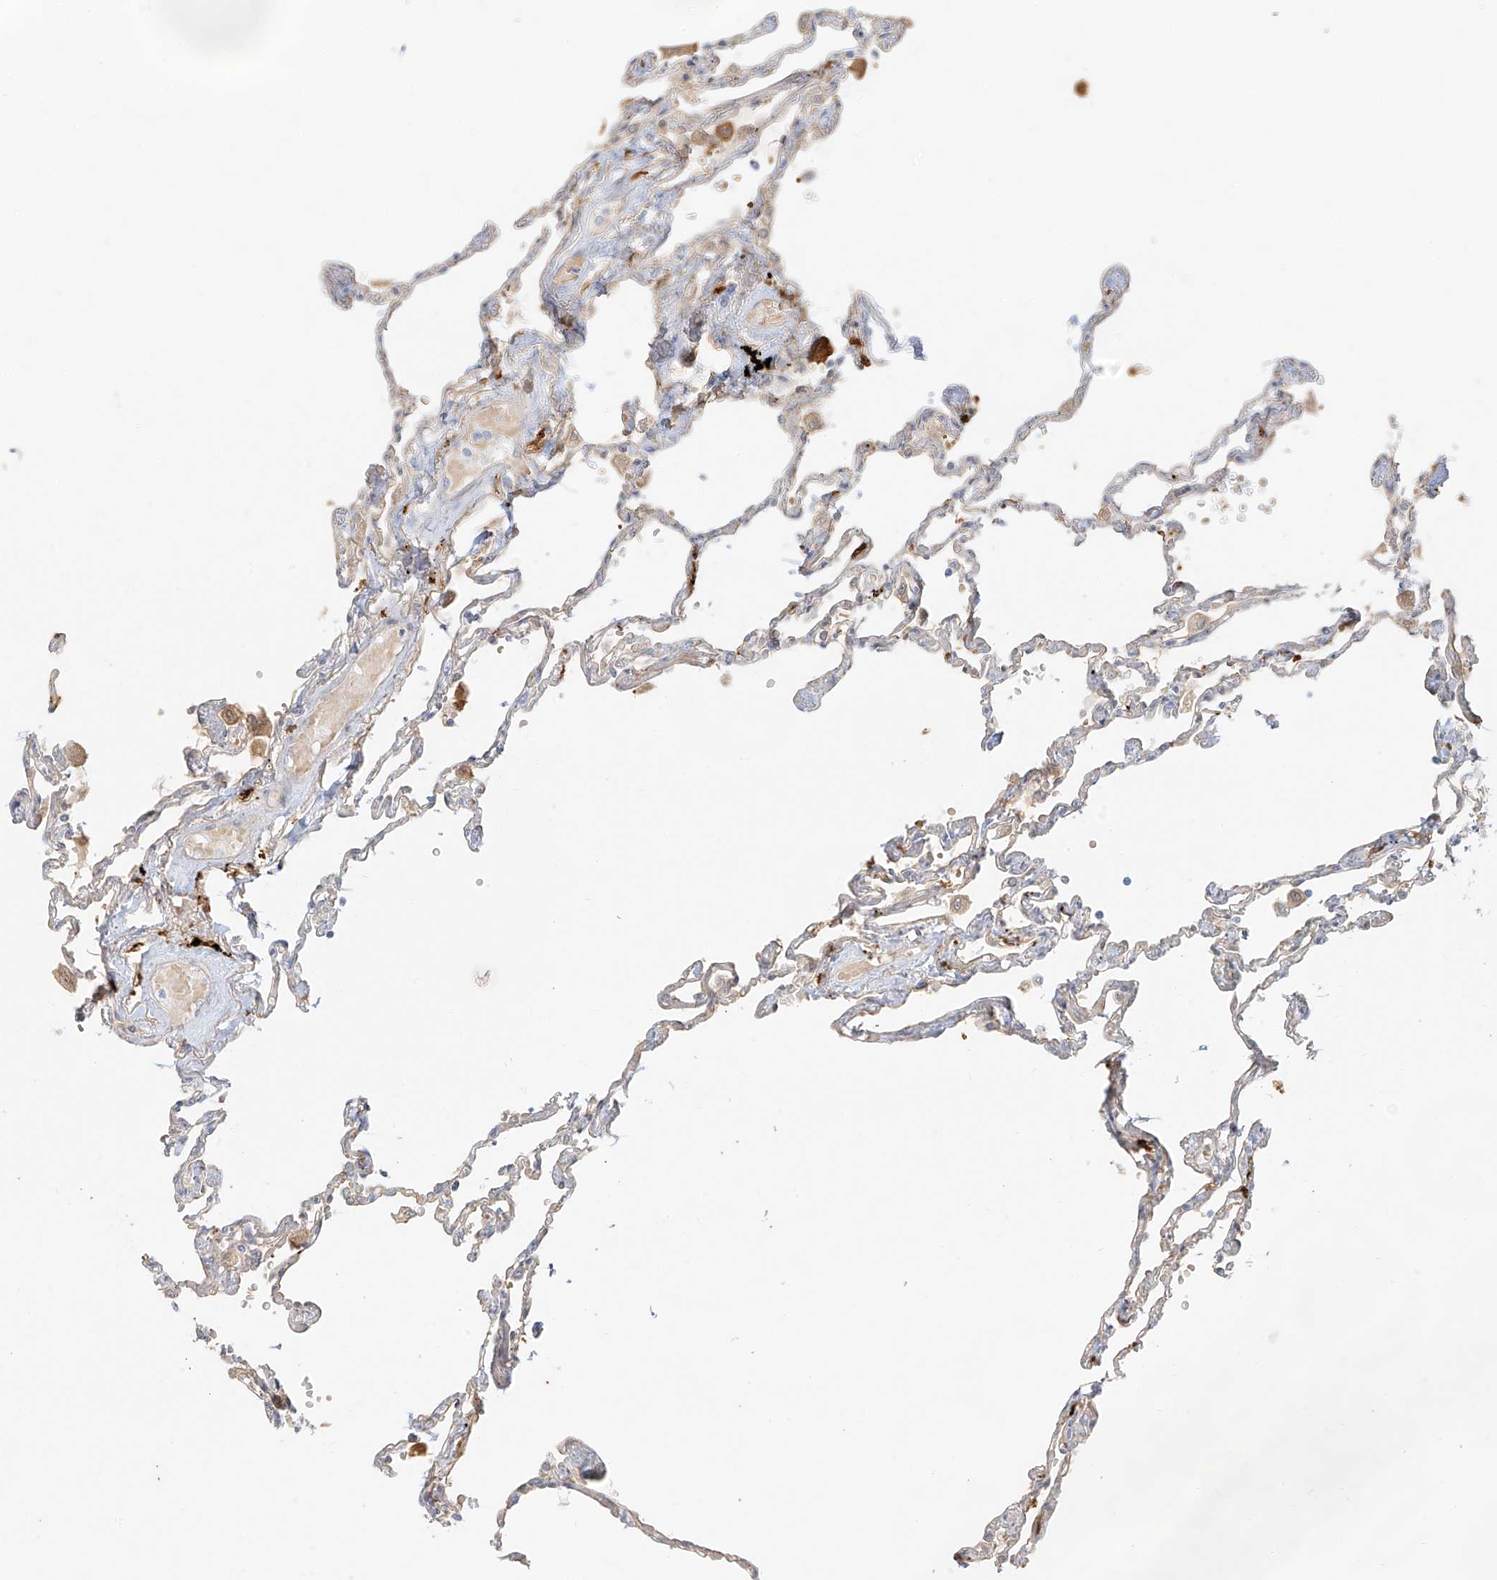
{"staining": {"intensity": "weak", "quantity": "<25%", "location": "cytoplasmic/membranous"}, "tissue": "lung", "cell_type": "Alveolar cells", "image_type": "normal", "snomed": [{"axis": "morphology", "description": "Normal tissue, NOS"}, {"axis": "topography", "description": "Lung"}], "caption": "An IHC image of unremarkable lung is shown. There is no staining in alveolar cells of lung. (Stains: DAB (3,3'-diaminobenzidine) immunohistochemistry with hematoxylin counter stain, Microscopy: brightfield microscopy at high magnification).", "gene": "UPK1B", "patient": {"sex": "female", "age": 67}}